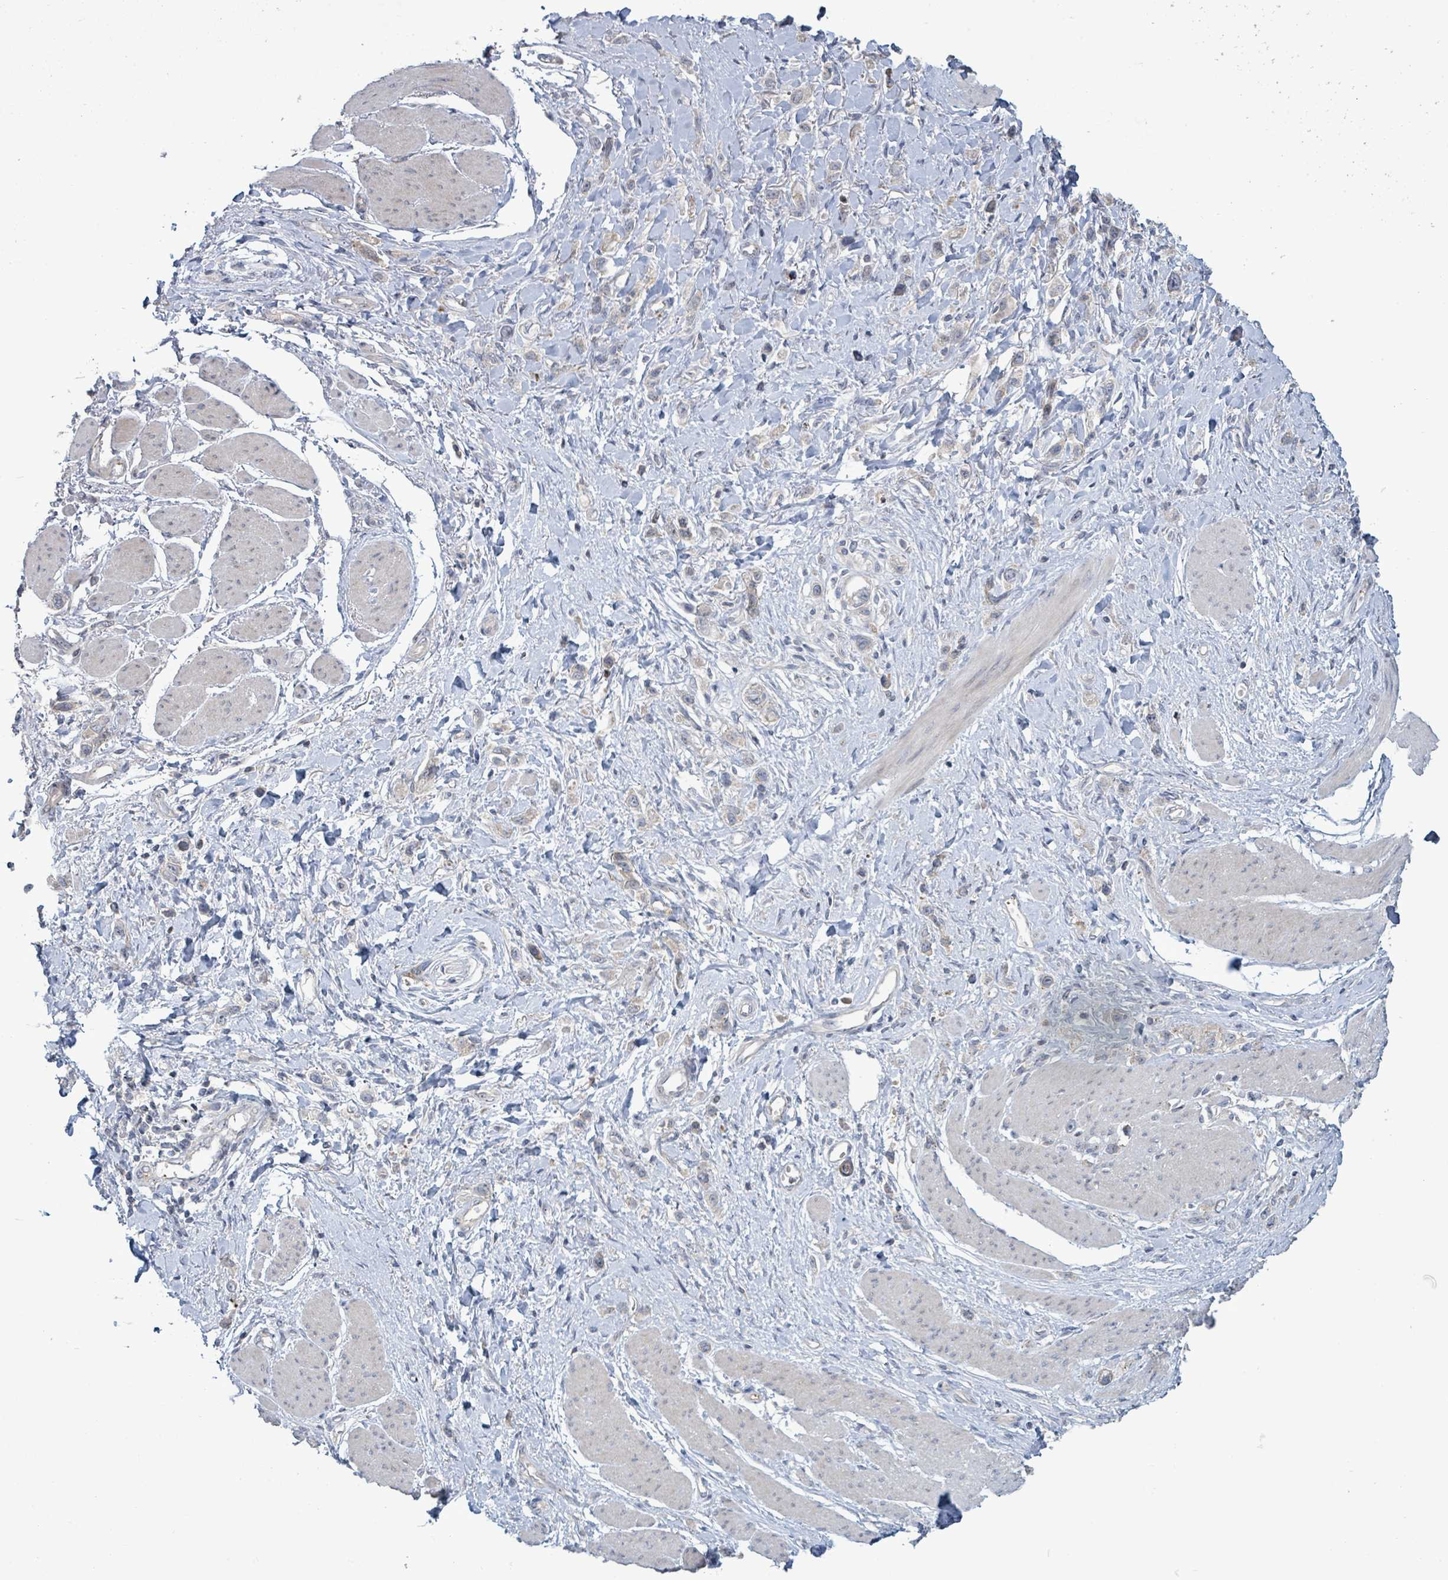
{"staining": {"intensity": "negative", "quantity": "none", "location": "none"}, "tissue": "stomach cancer", "cell_type": "Tumor cells", "image_type": "cancer", "snomed": [{"axis": "morphology", "description": "Adenocarcinoma, NOS"}, {"axis": "topography", "description": "Stomach"}], "caption": "This histopathology image is of stomach adenocarcinoma stained with immunohistochemistry to label a protein in brown with the nuclei are counter-stained blue. There is no expression in tumor cells. Brightfield microscopy of immunohistochemistry (IHC) stained with DAB (brown) and hematoxylin (blue), captured at high magnification.", "gene": "LILRA4", "patient": {"sex": "female", "age": 65}}